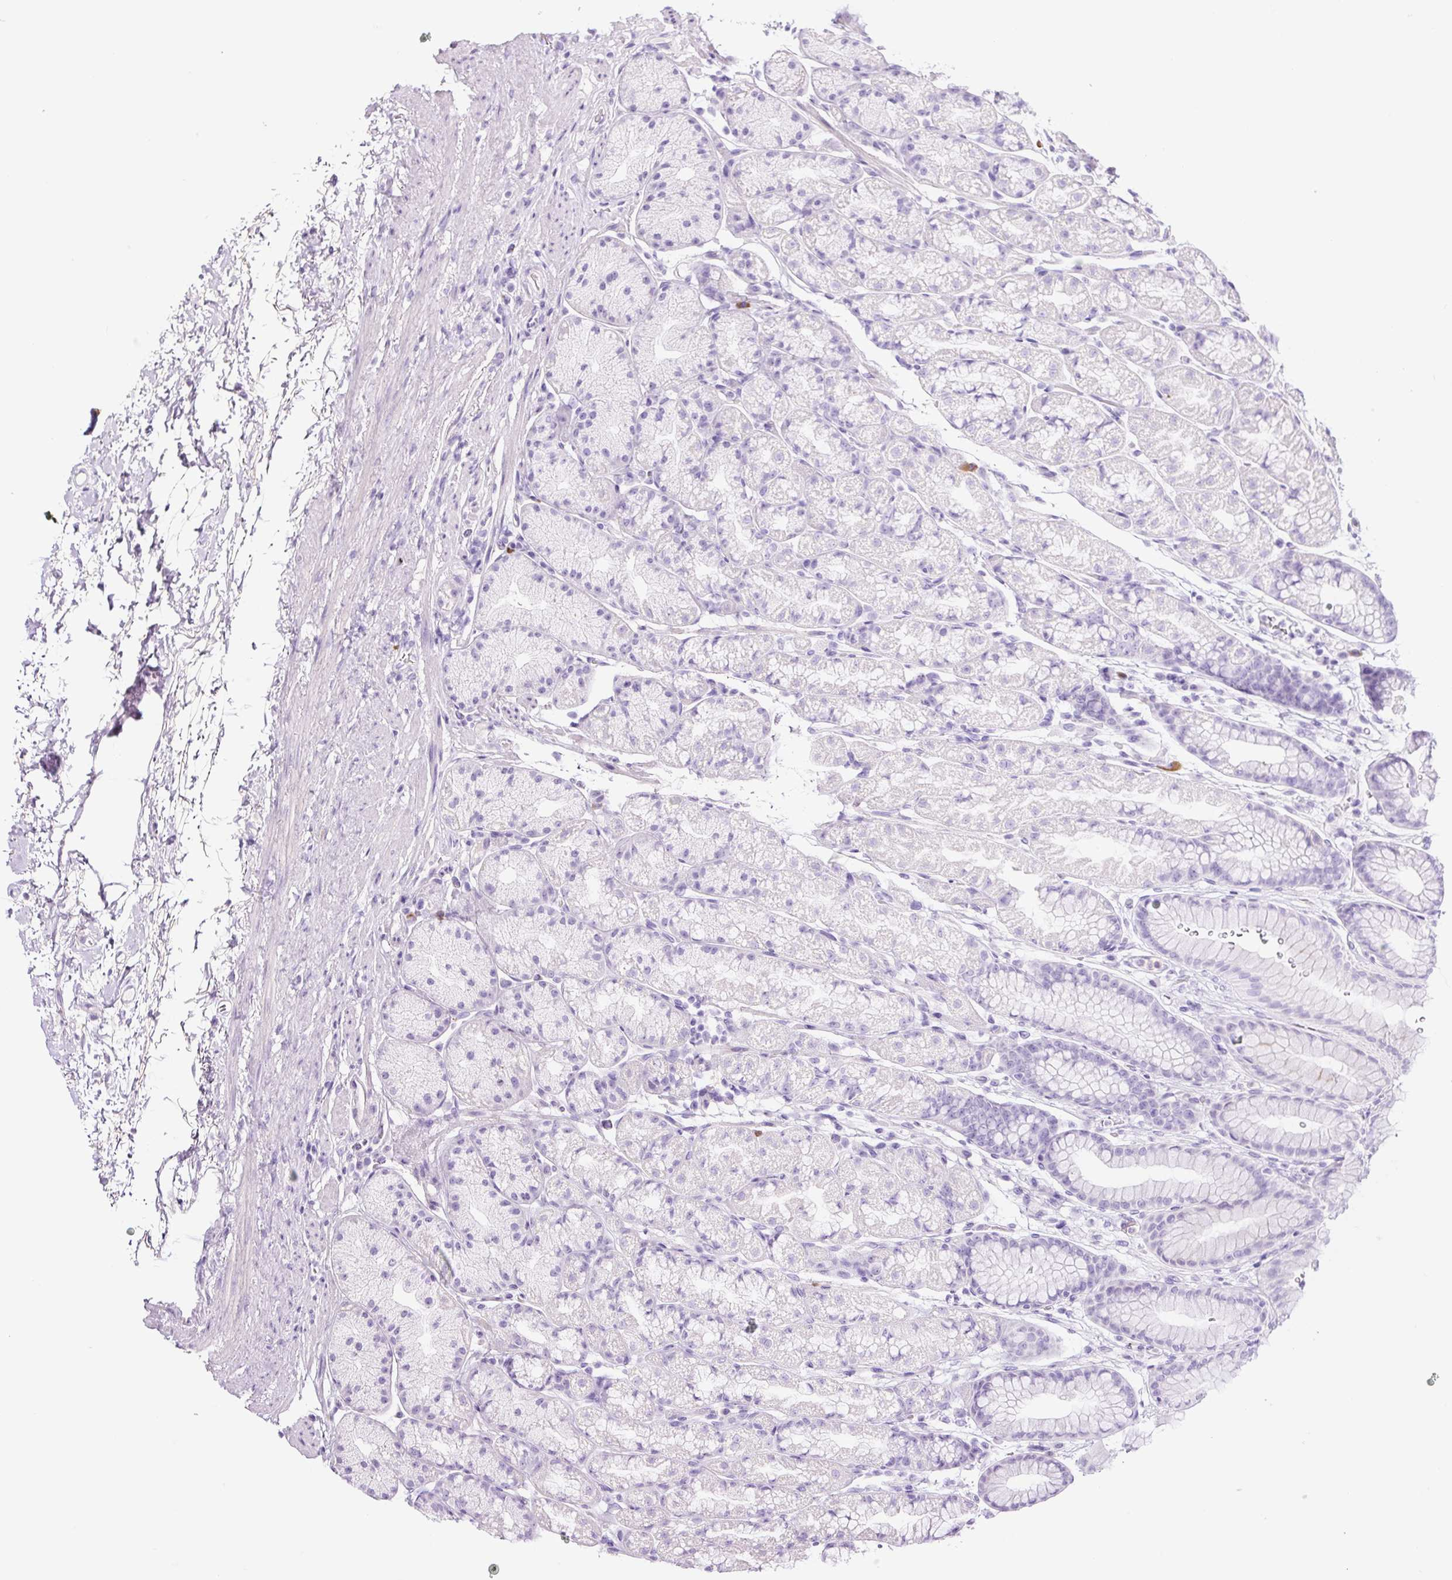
{"staining": {"intensity": "negative", "quantity": "none", "location": "none"}, "tissue": "stomach", "cell_type": "Glandular cells", "image_type": "normal", "snomed": [{"axis": "morphology", "description": "Normal tissue, NOS"}, {"axis": "topography", "description": "Stomach, lower"}], "caption": "DAB (3,3'-diaminobenzidine) immunohistochemical staining of benign stomach exhibits no significant staining in glandular cells. Brightfield microscopy of immunohistochemistry stained with DAB (brown) and hematoxylin (blue), captured at high magnification.", "gene": "RNF212B", "patient": {"sex": "male", "age": 67}}